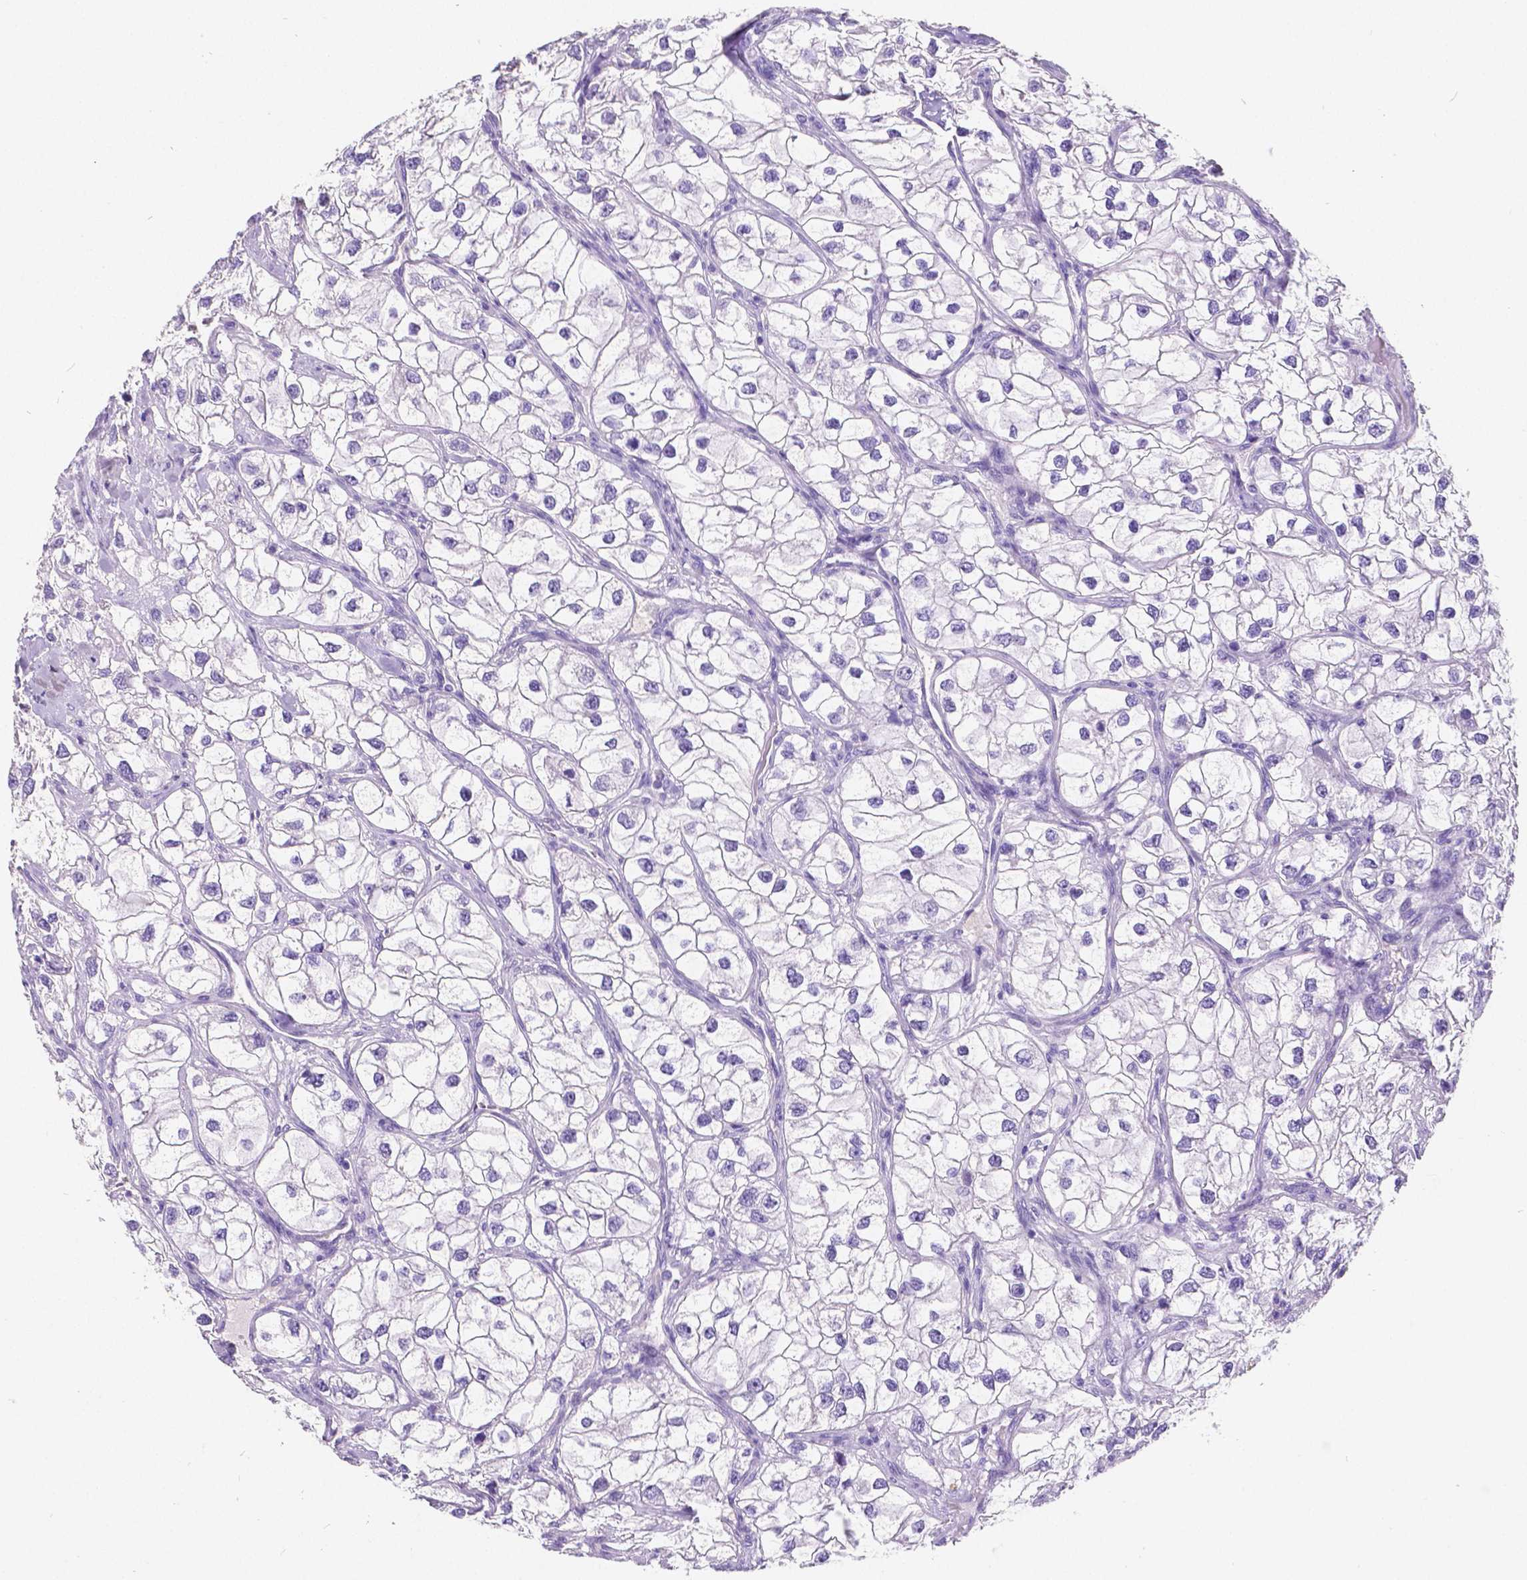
{"staining": {"intensity": "negative", "quantity": "none", "location": "none"}, "tissue": "renal cancer", "cell_type": "Tumor cells", "image_type": "cancer", "snomed": [{"axis": "morphology", "description": "Adenocarcinoma, NOS"}, {"axis": "topography", "description": "Kidney"}], "caption": "IHC of adenocarcinoma (renal) displays no staining in tumor cells.", "gene": "SATB2", "patient": {"sex": "male", "age": 59}}